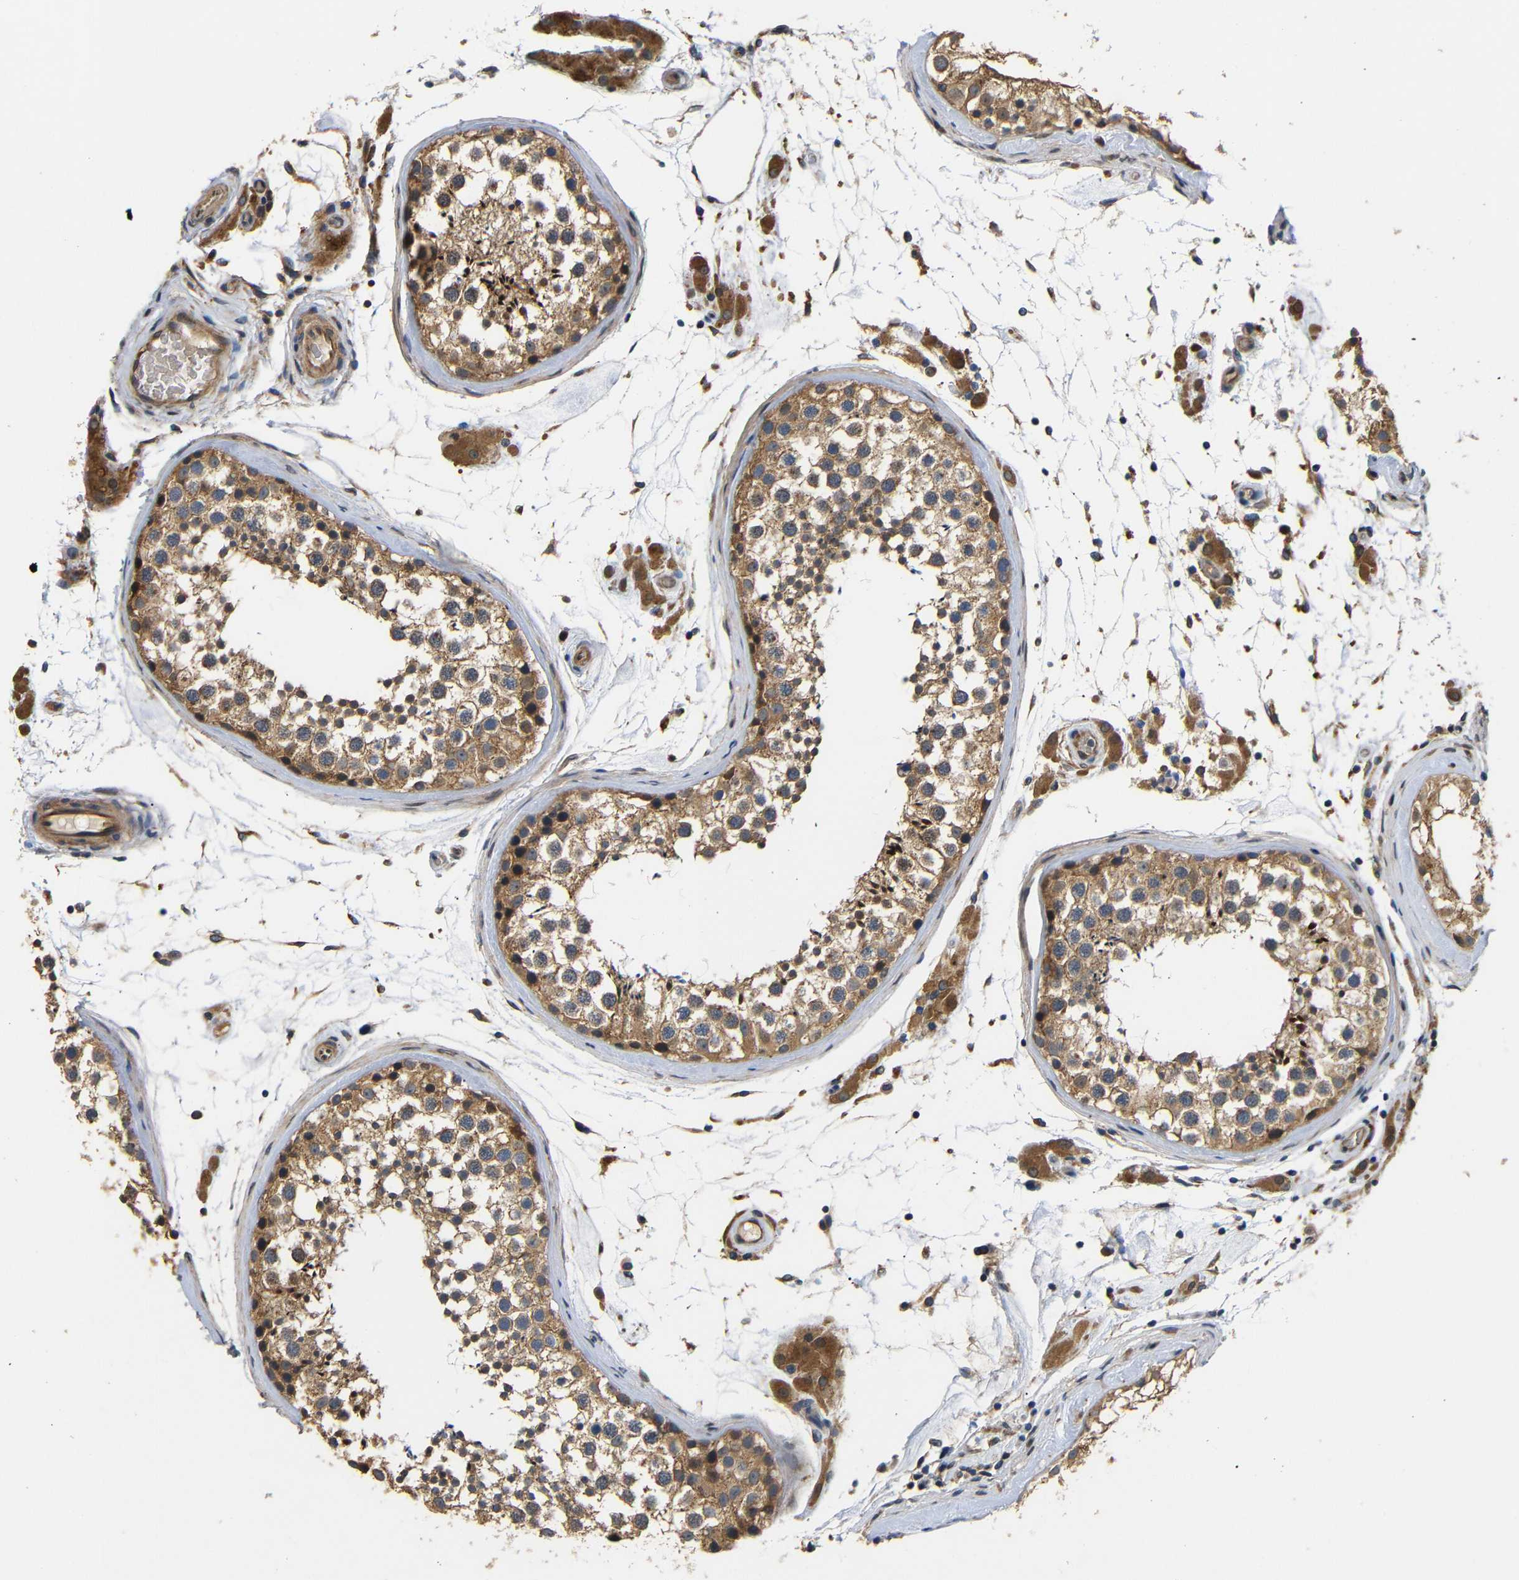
{"staining": {"intensity": "moderate", "quantity": ">75%", "location": "cytoplasmic/membranous"}, "tissue": "testis", "cell_type": "Cells in seminiferous ducts", "image_type": "normal", "snomed": [{"axis": "morphology", "description": "Normal tissue, NOS"}, {"axis": "topography", "description": "Testis"}], "caption": "Cells in seminiferous ducts display medium levels of moderate cytoplasmic/membranous expression in approximately >75% of cells in benign testis.", "gene": "DDR1", "patient": {"sex": "male", "age": 46}}